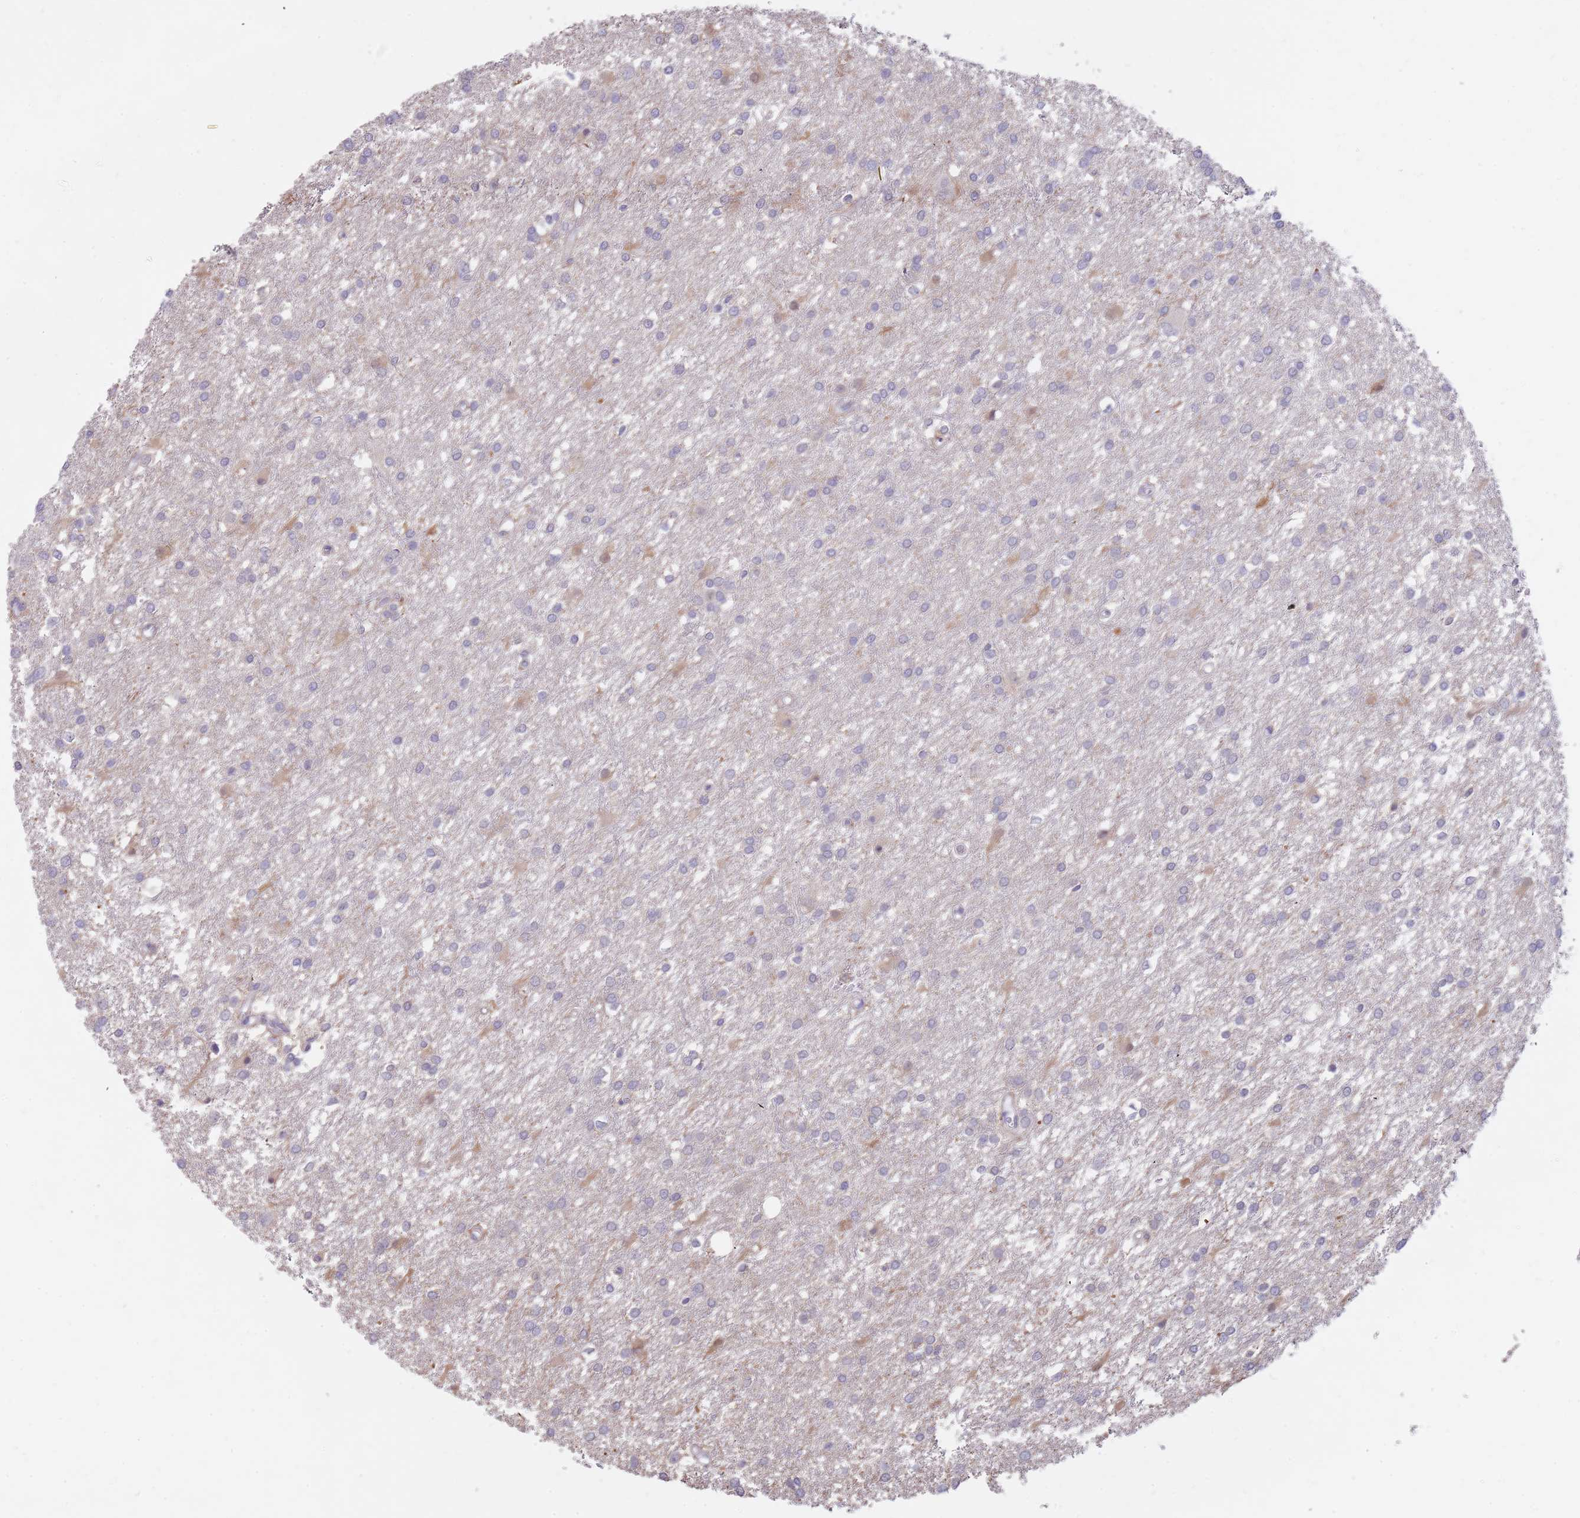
{"staining": {"intensity": "moderate", "quantity": "<25%", "location": "cytoplasmic/membranous"}, "tissue": "glioma", "cell_type": "Tumor cells", "image_type": "cancer", "snomed": [{"axis": "morphology", "description": "Glioma, malignant, High grade"}, {"axis": "topography", "description": "Brain"}], "caption": "About <25% of tumor cells in glioma display moderate cytoplasmic/membranous protein staining as visualized by brown immunohistochemical staining.", "gene": "AP5S1", "patient": {"sex": "female", "age": 50}}